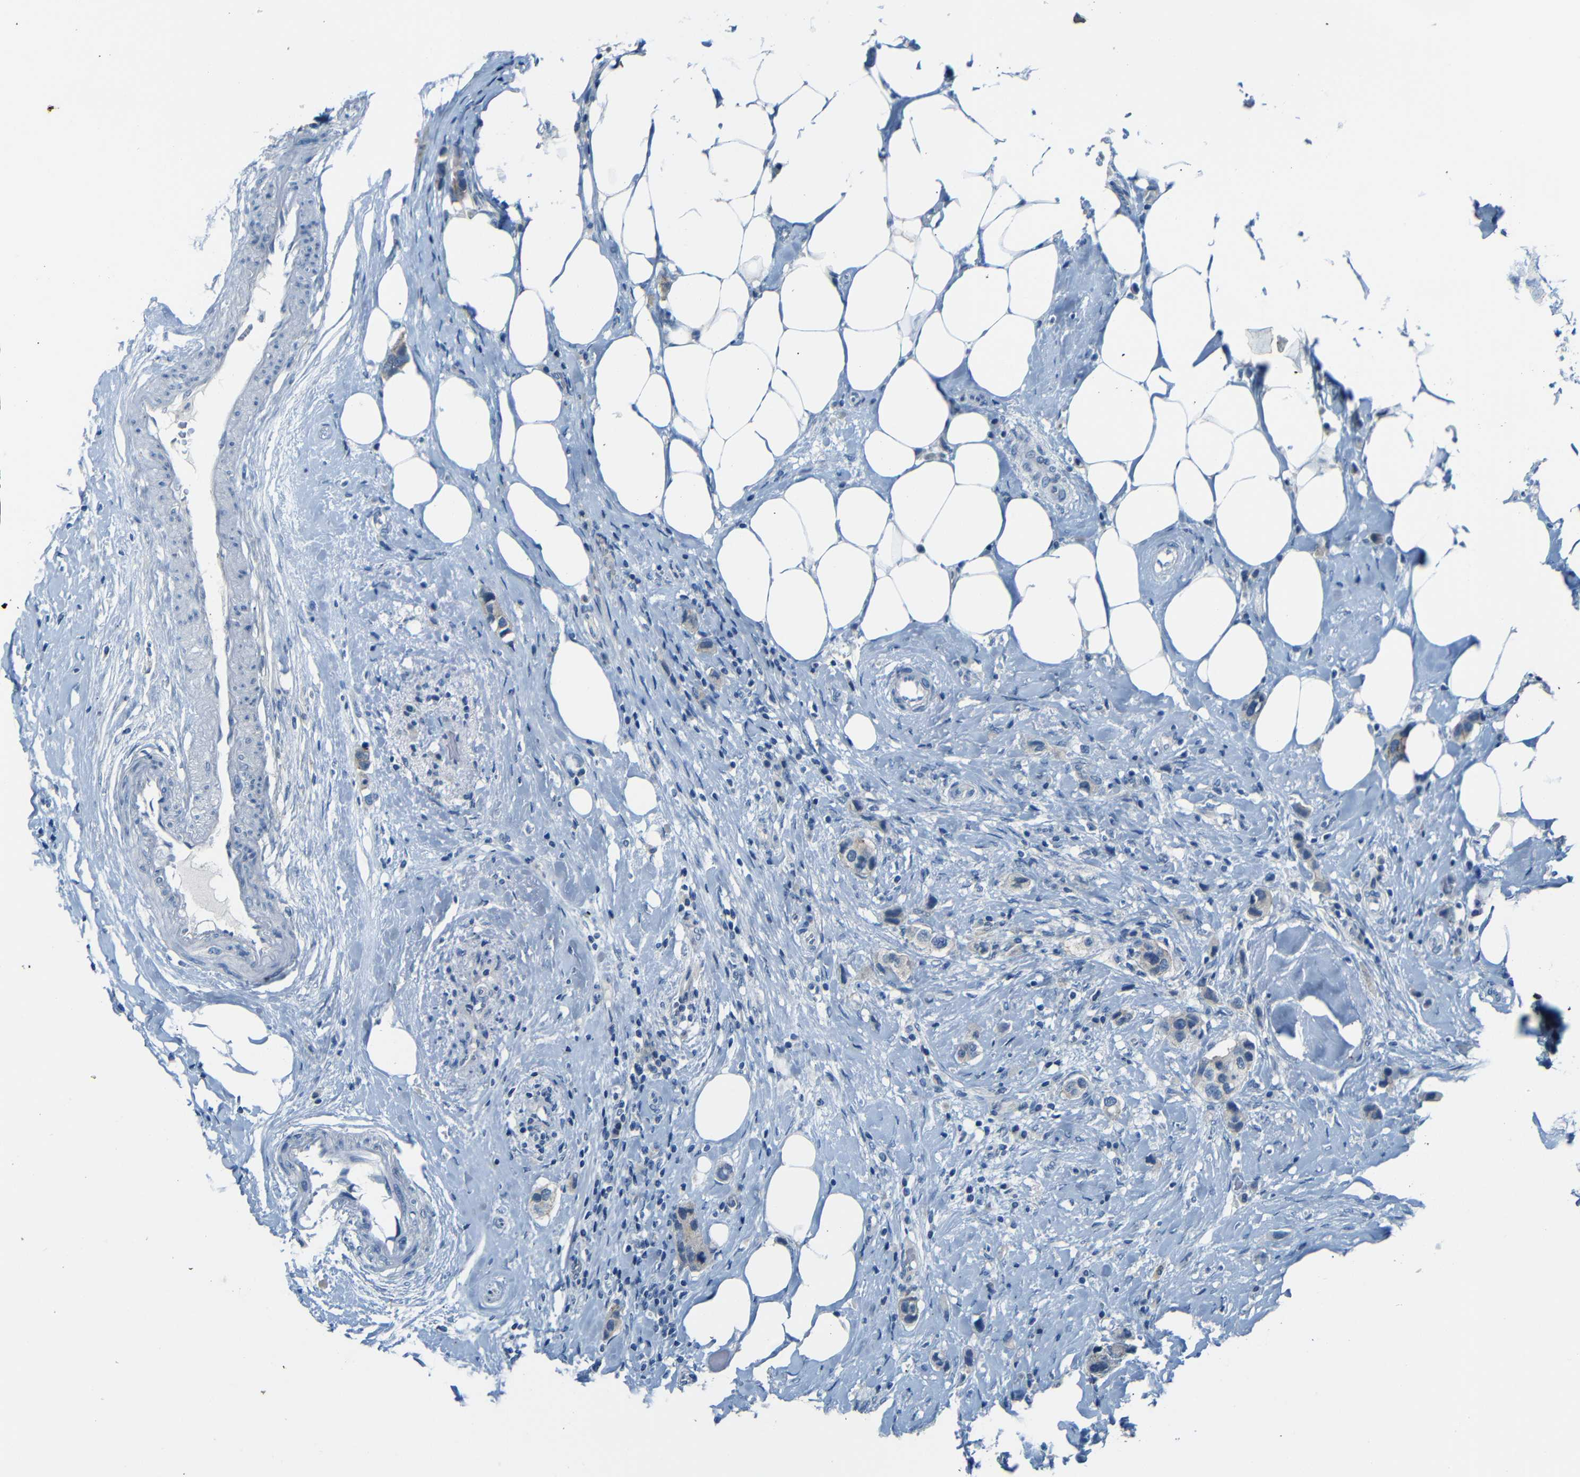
{"staining": {"intensity": "weak", "quantity": ">75%", "location": "cytoplasmic/membranous"}, "tissue": "breast cancer", "cell_type": "Tumor cells", "image_type": "cancer", "snomed": [{"axis": "morphology", "description": "Normal tissue, NOS"}, {"axis": "morphology", "description": "Duct carcinoma"}, {"axis": "topography", "description": "Breast"}], "caption": "DAB (3,3'-diaminobenzidine) immunohistochemical staining of human breast cancer (invasive ductal carcinoma) reveals weak cytoplasmic/membranous protein staining in approximately >75% of tumor cells. The protein is stained brown, and the nuclei are stained in blue (DAB IHC with brightfield microscopy, high magnification).", "gene": "ANK3", "patient": {"sex": "female", "age": 50}}